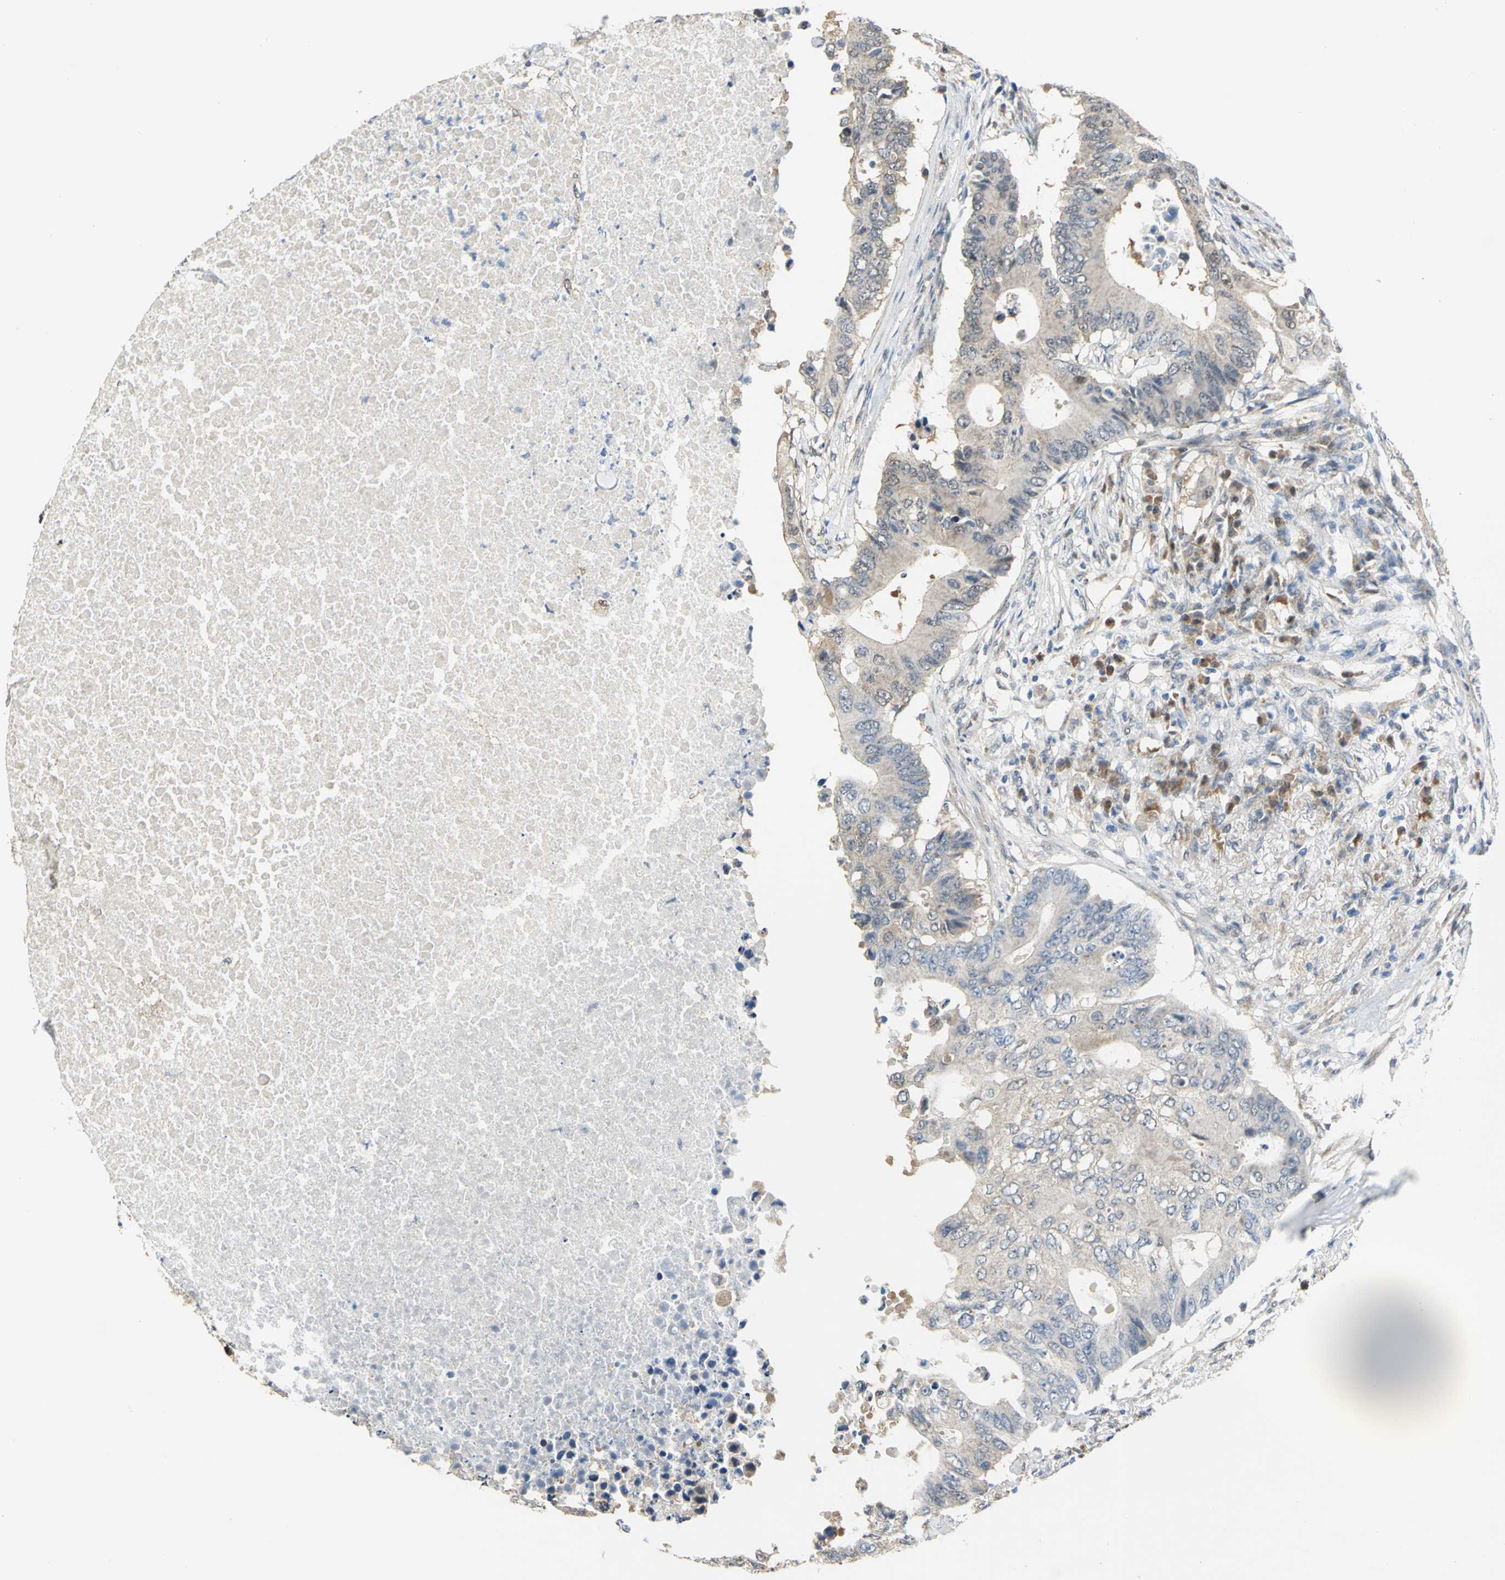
{"staining": {"intensity": "weak", "quantity": "25%-75%", "location": "cytoplasmic/membranous"}, "tissue": "colorectal cancer", "cell_type": "Tumor cells", "image_type": "cancer", "snomed": [{"axis": "morphology", "description": "Adenocarcinoma, NOS"}, {"axis": "topography", "description": "Colon"}], "caption": "Weak cytoplasmic/membranous protein staining is seen in approximately 25%-75% of tumor cells in colorectal cancer. (DAB IHC, brown staining for protein, blue staining for nuclei).", "gene": "PGM3", "patient": {"sex": "male", "age": 71}}